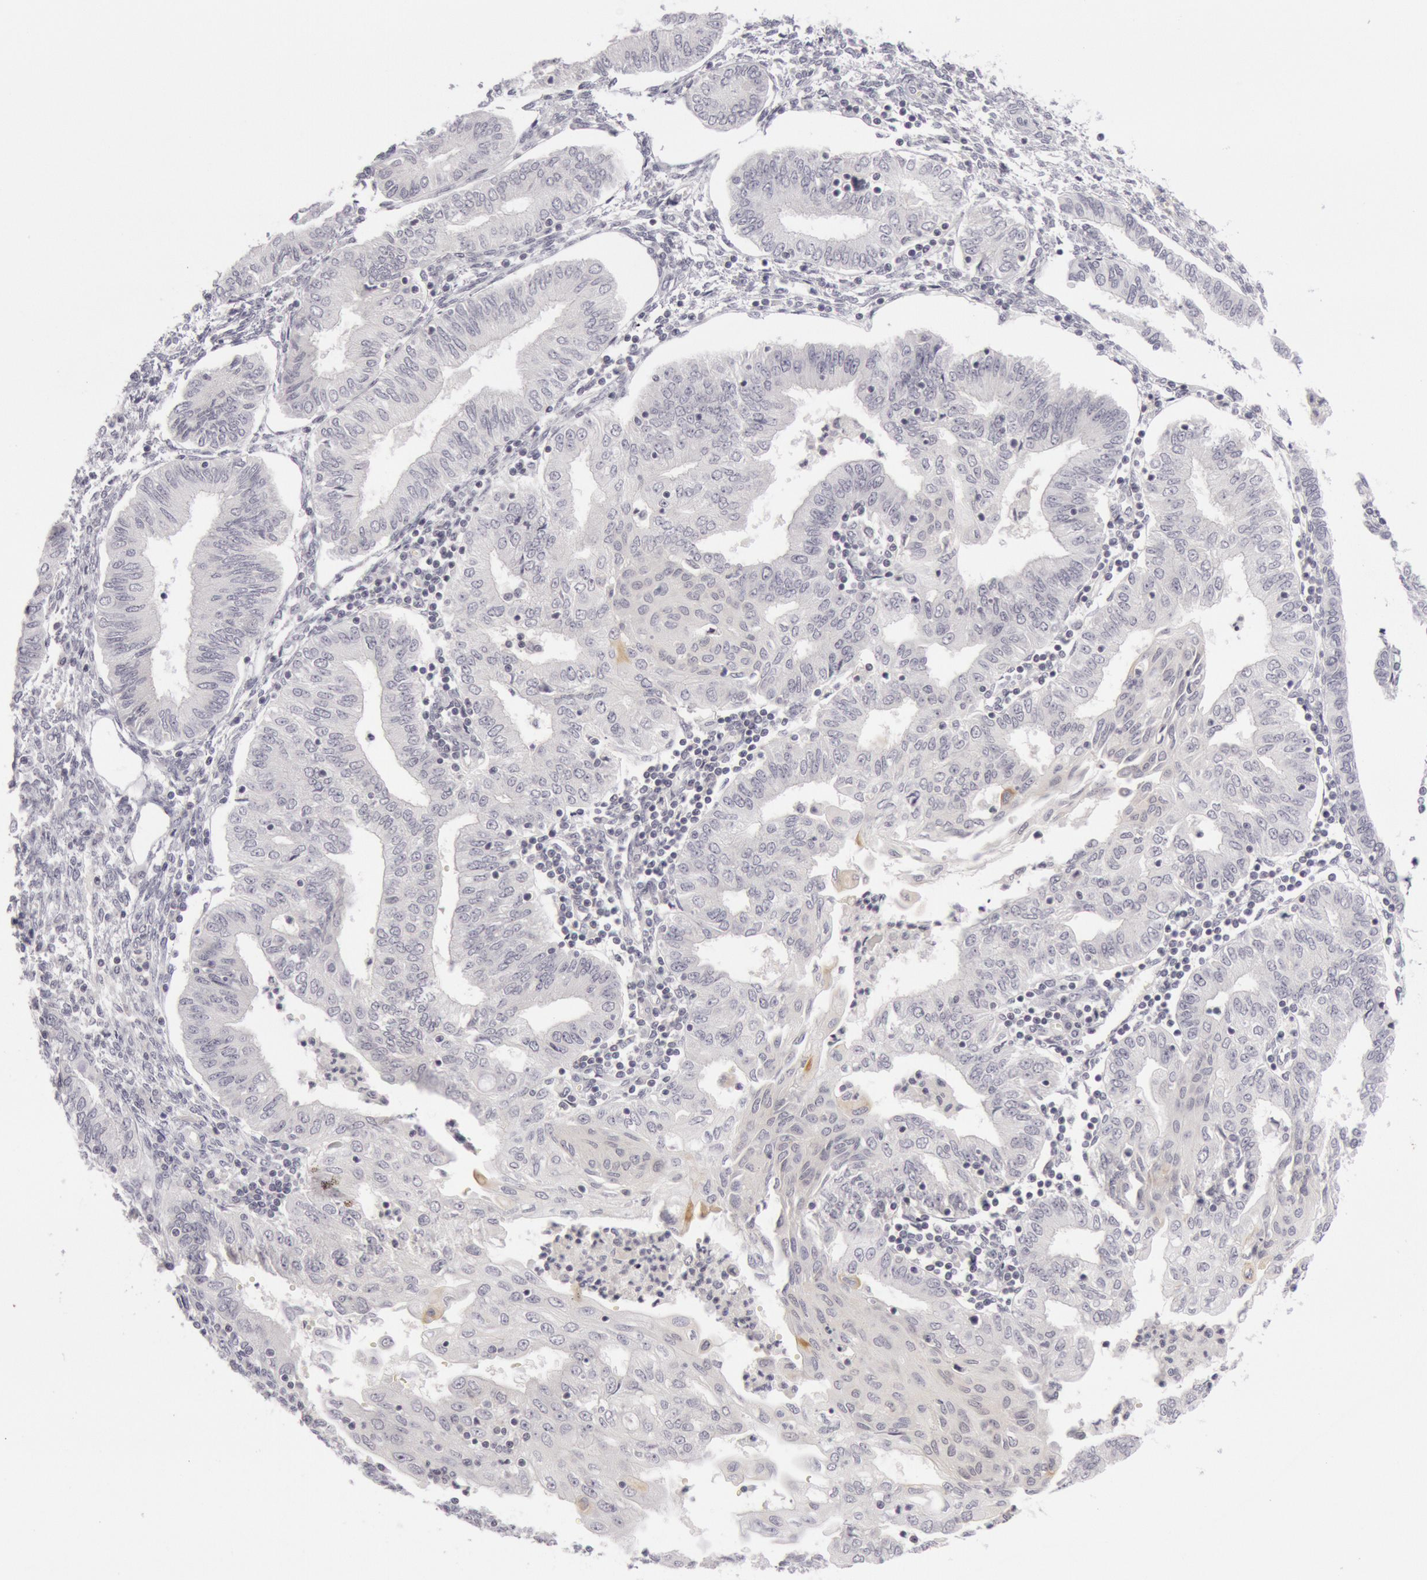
{"staining": {"intensity": "negative", "quantity": "none", "location": "none"}, "tissue": "endometrial cancer", "cell_type": "Tumor cells", "image_type": "cancer", "snomed": [{"axis": "morphology", "description": "Adenocarcinoma, NOS"}, {"axis": "topography", "description": "Endometrium"}], "caption": "An image of human endometrial cancer is negative for staining in tumor cells.", "gene": "KRT16", "patient": {"sex": "female", "age": 51}}